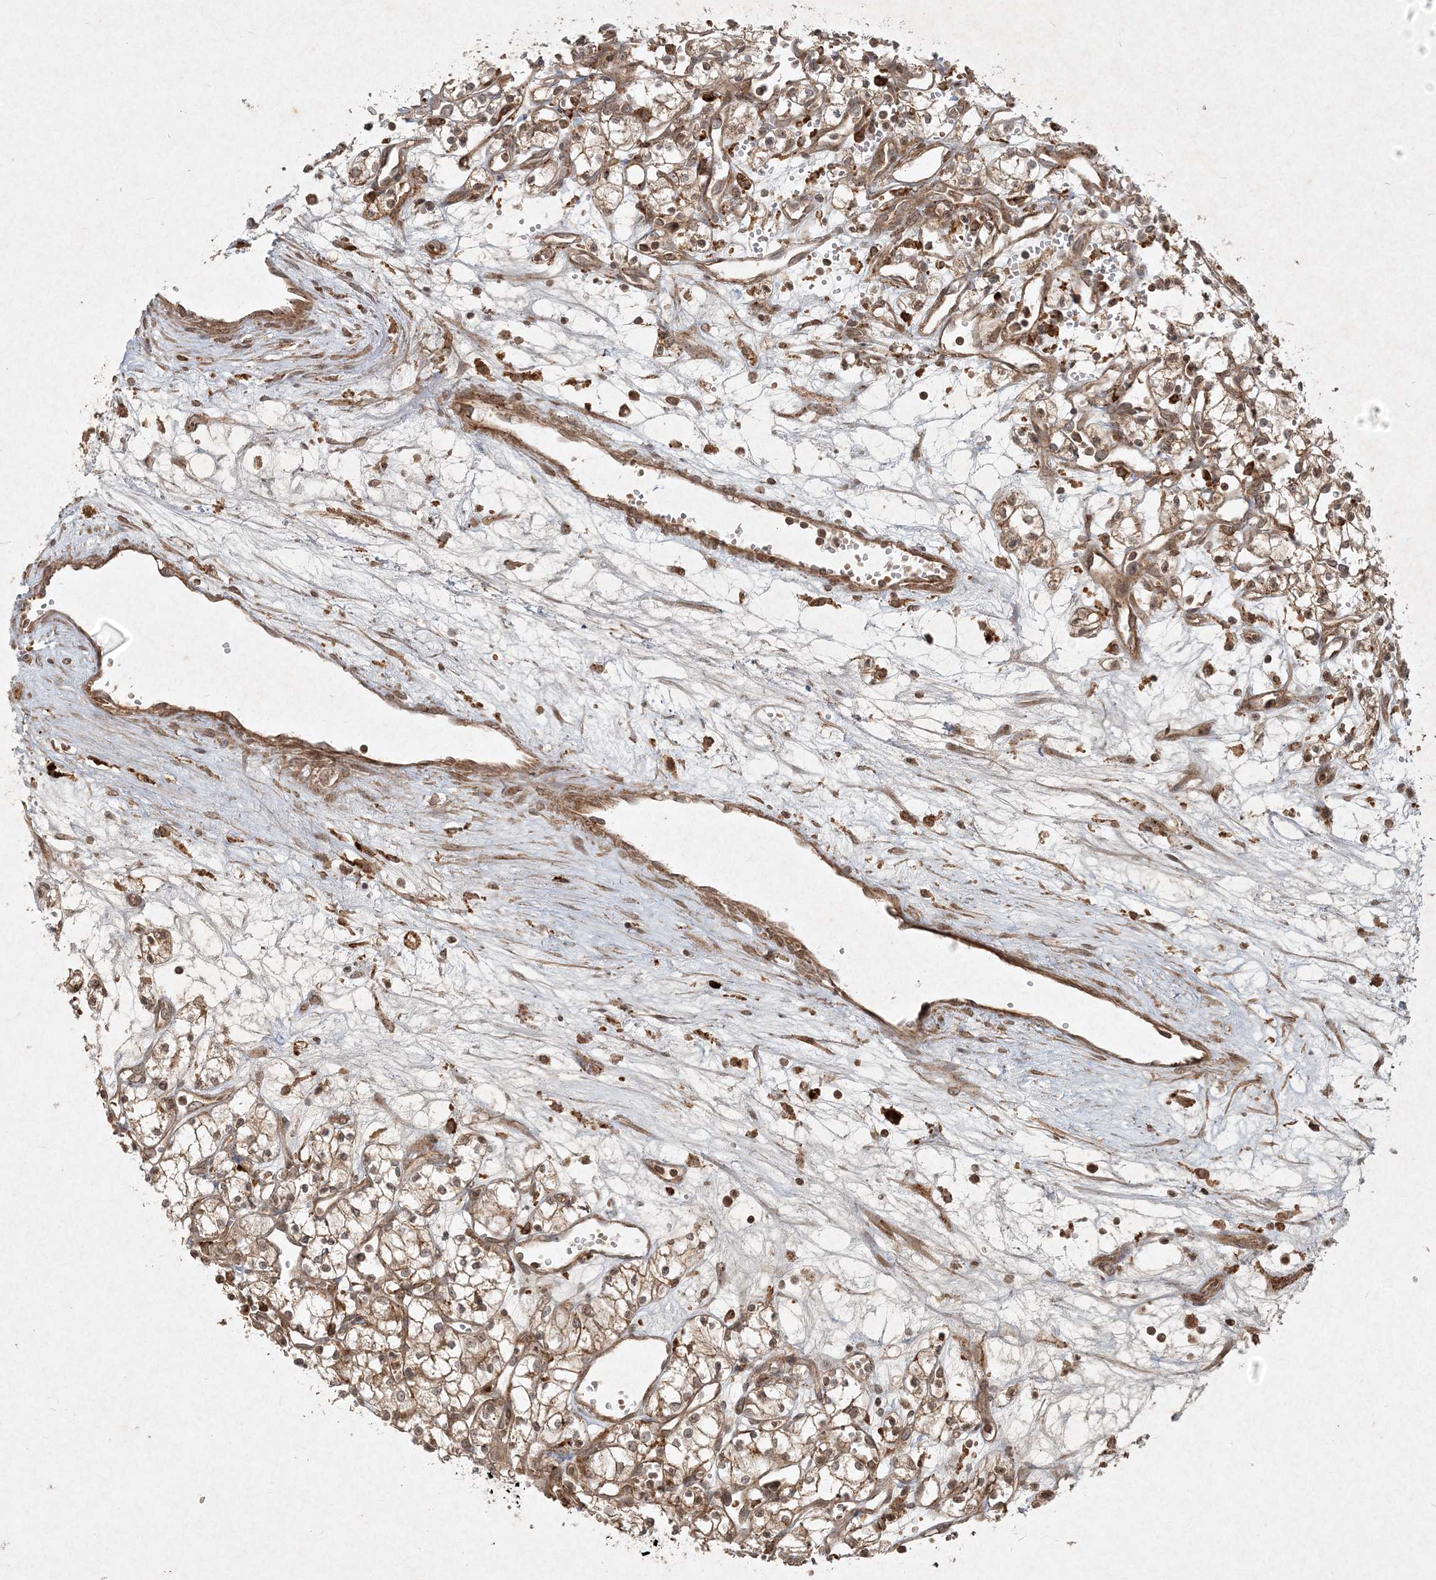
{"staining": {"intensity": "weak", "quantity": "25%-75%", "location": "cytoplasmic/membranous"}, "tissue": "renal cancer", "cell_type": "Tumor cells", "image_type": "cancer", "snomed": [{"axis": "morphology", "description": "Adenocarcinoma, NOS"}, {"axis": "topography", "description": "Kidney"}], "caption": "Immunohistochemistry (DAB (3,3'-diaminobenzidine)) staining of adenocarcinoma (renal) shows weak cytoplasmic/membranous protein expression in approximately 25%-75% of tumor cells.", "gene": "NARS1", "patient": {"sex": "male", "age": 59}}